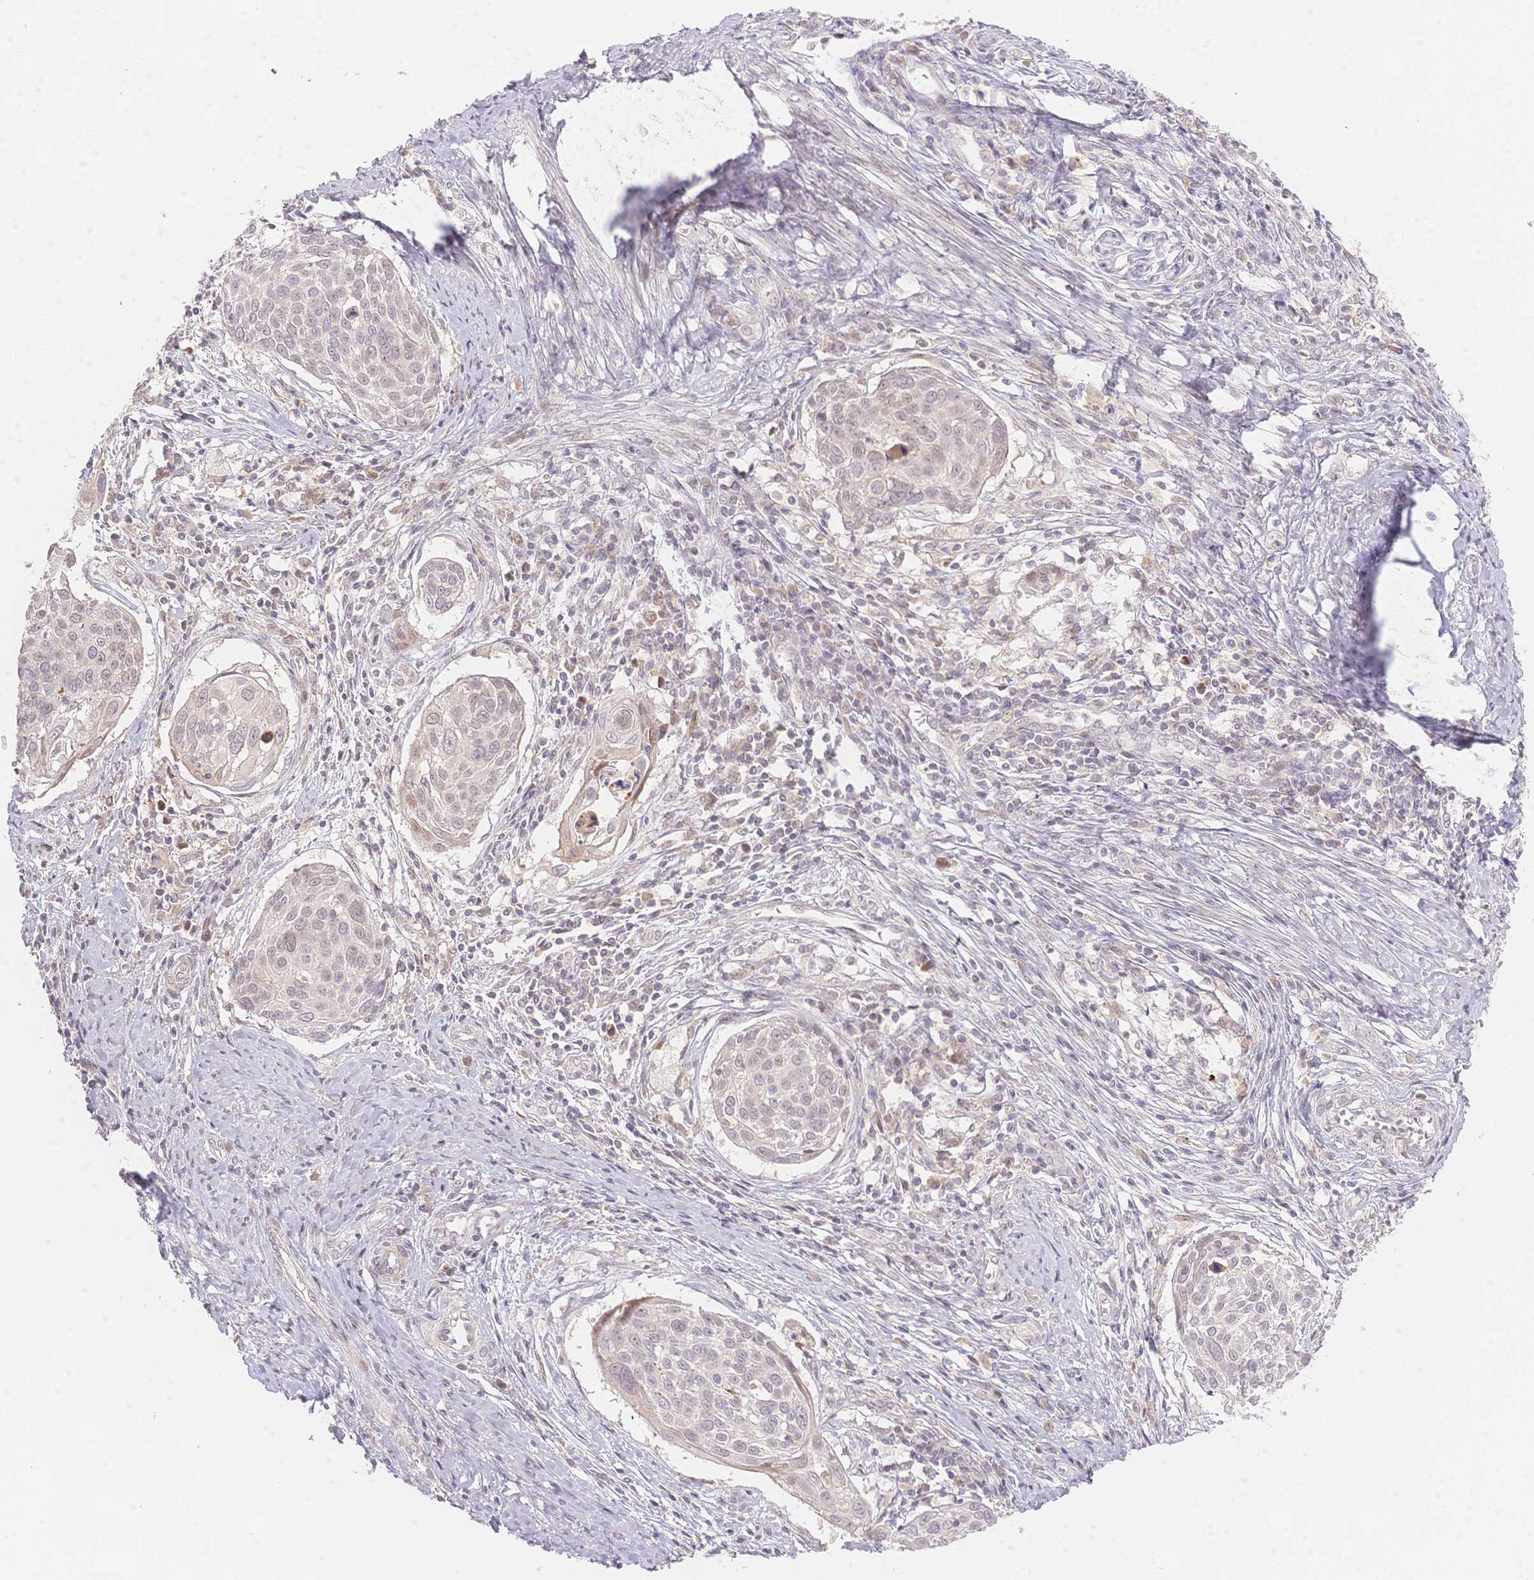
{"staining": {"intensity": "negative", "quantity": "none", "location": "none"}, "tissue": "cervical cancer", "cell_type": "Tumor cells", "image_type": "cancer", "snomed": [{"axis": "morphology", "description": "Squamous cell carcinoma, NOS"}, {"axis": "topography", "description": "Cervix"}], "caption": "DAB (3,3'-diaminobenzidine) immunohistochemical staining of human cervical cancer demonstrates no significant positivity in tumor cells.", "gene": "STK39", "patient": {"sex": "female", "age": 39}}